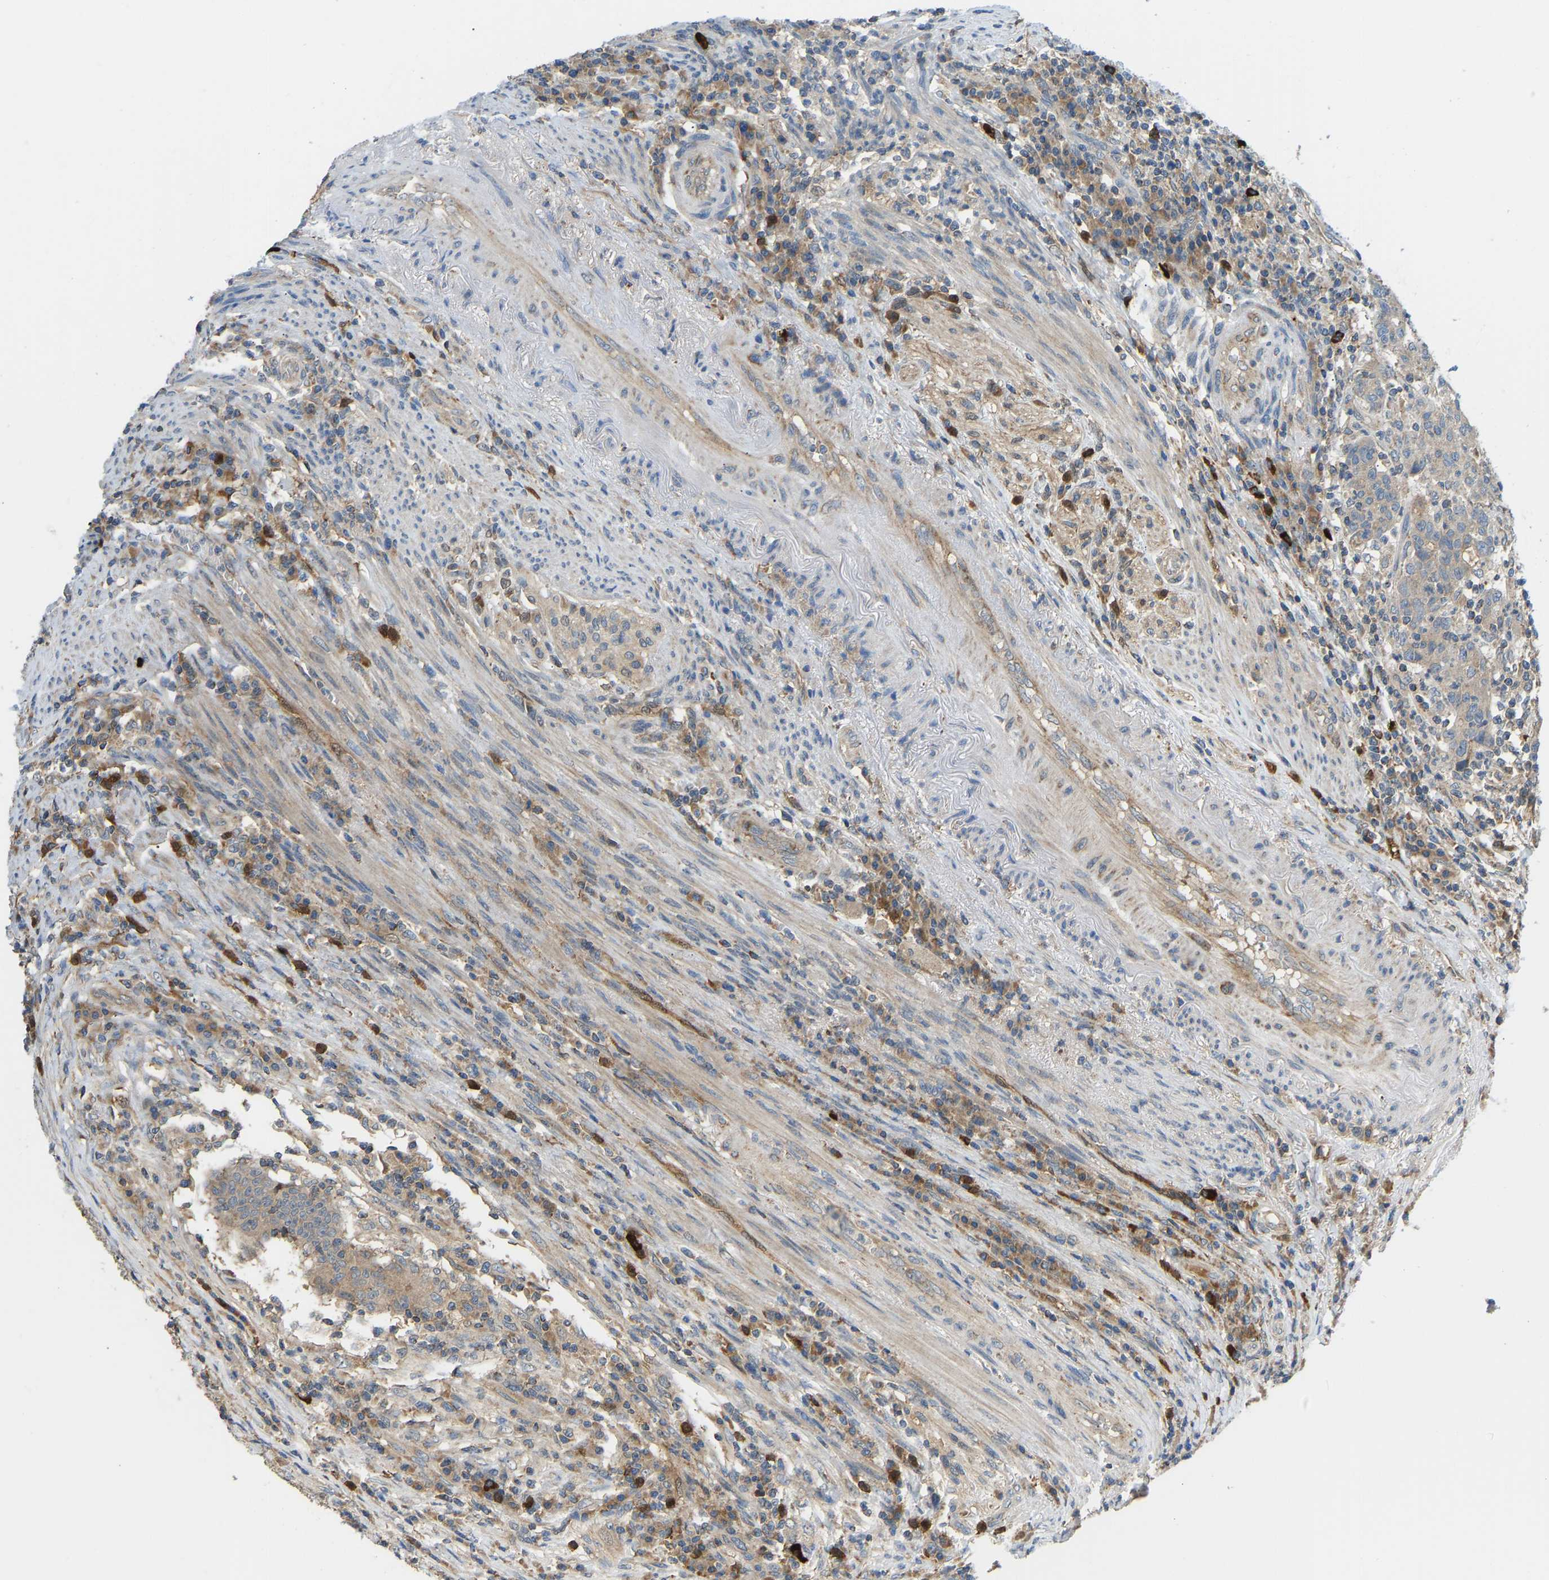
{"staining": {"intensity": "moderate", "quantity": ">75%", "location": "cytoplasmic/membranous"}, "tissue": "colorectal cancer", "cell_type": "Tumor cells", "image_type": "cancer", "snomed": [{"axis": "morphology", "description": "Normal tissue, NOS"}, {"axis": "morphology", "description": "Adenocarcinoma, NOS"}, {"axis": "topography", "description": "Colon"}], "caption": "Immunohistochemistry staining of colorectal cancer (adenocarcinoma), which exhibits medium levels of moderate cytoplasmic/membranous staining in about >75% of tumor cells indicating moderate cytoplasmic/membranous protein expression. The staining was performed using DAB (3,3'-diaminobenzidine) (brown) for protein detection and nuclei were counterstained in hematoxylin (blue).", "gene": "RBP1", "patient": {"sex": "female", "age": 75}}